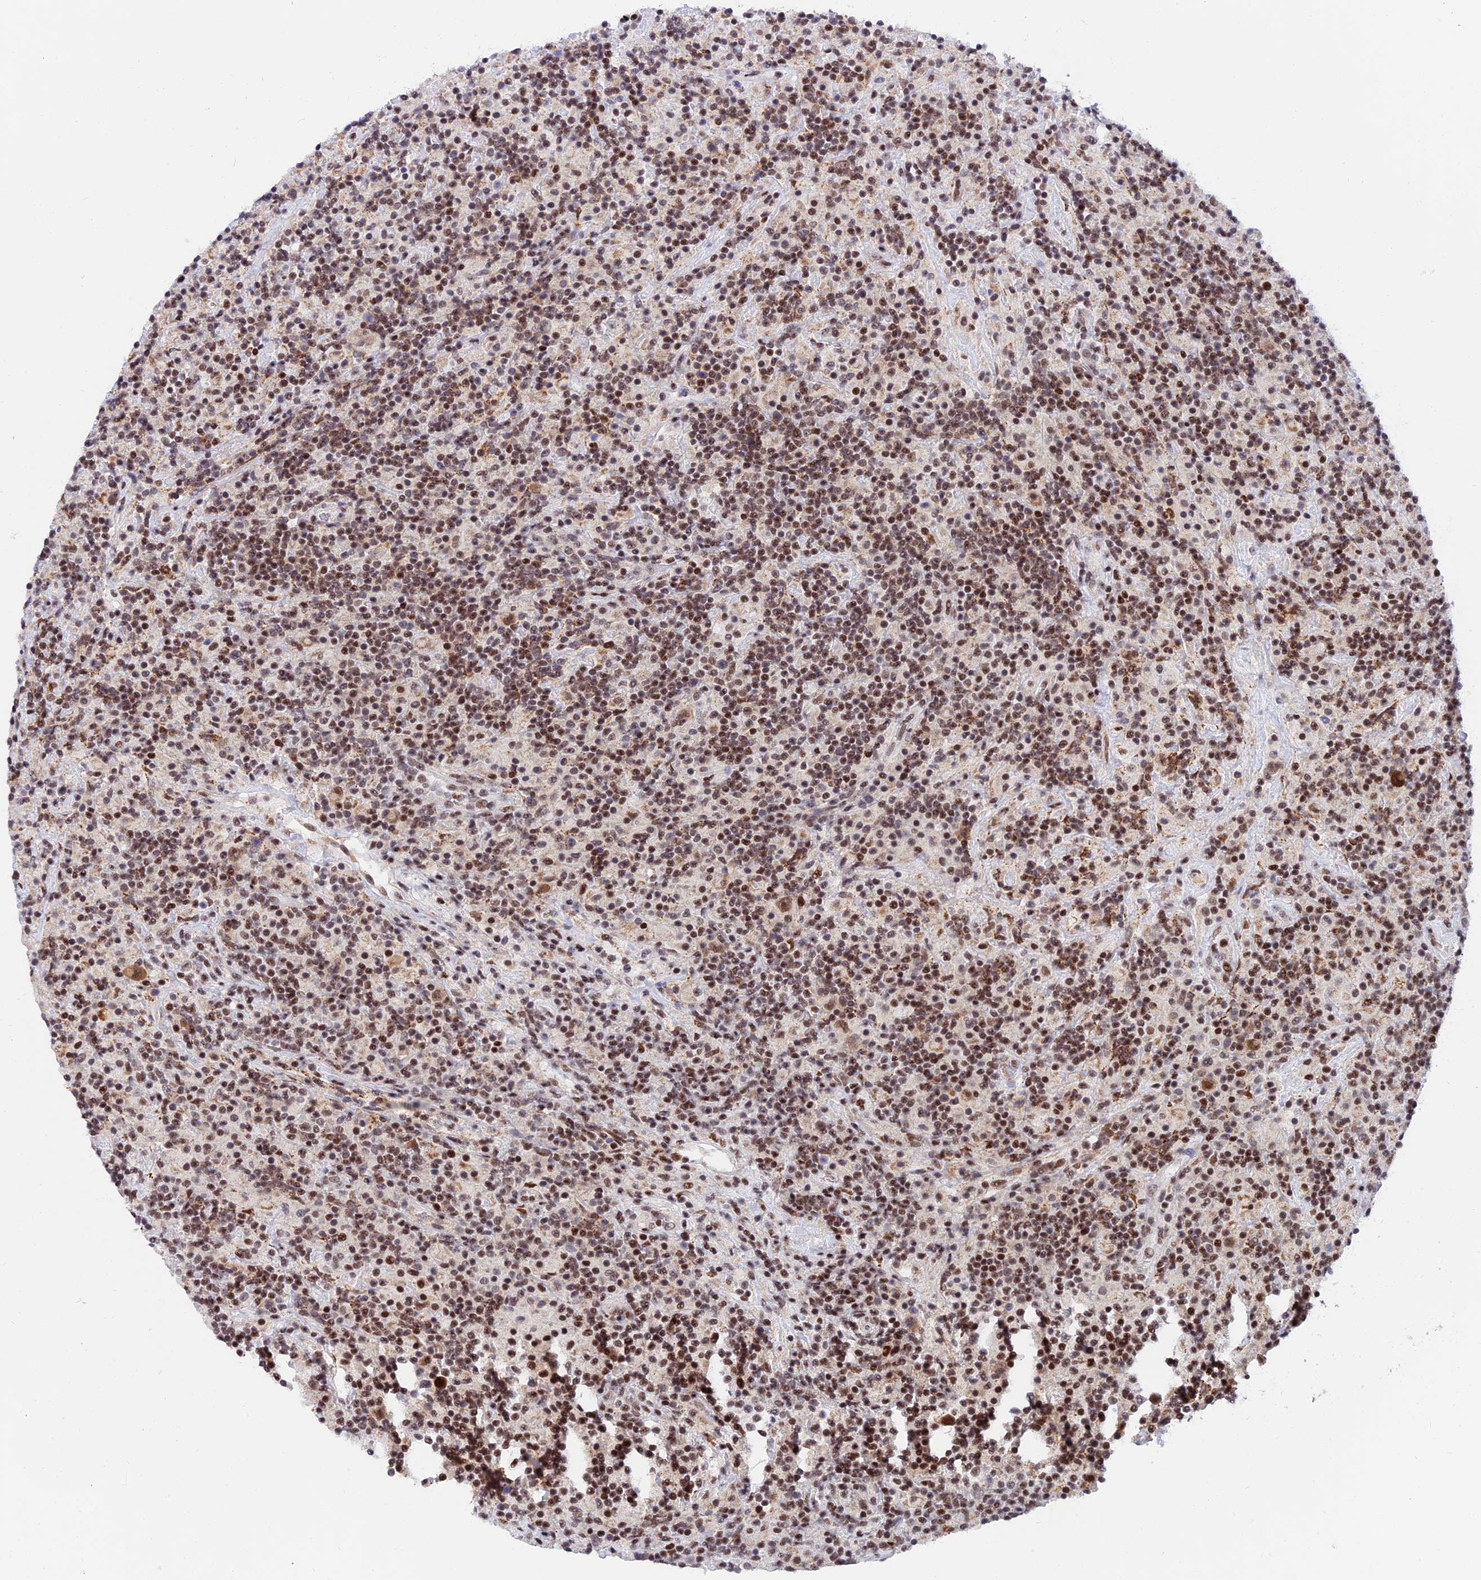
{"staining": {"intensity": "moderate", "quantity": ">75%", "location": "nuclear"}, "tissue": "lymphoma", "cell_type": "Tumor cells", "image_type": "cancer", "snomed": [{"axis": "morphology", "description": "Hodgkin's disease, NOS"}, {"axis": "topography", "description": "Lymph node"}], "caption": "This histopathology image exhibits immunohistochemistry (IHC) staining of human Hodgkin's disease, with medium moderate nuclear staining in about >75% of tumor cells.", "gene": "USP22", "patient": {"sex": "male", "age": 70}}